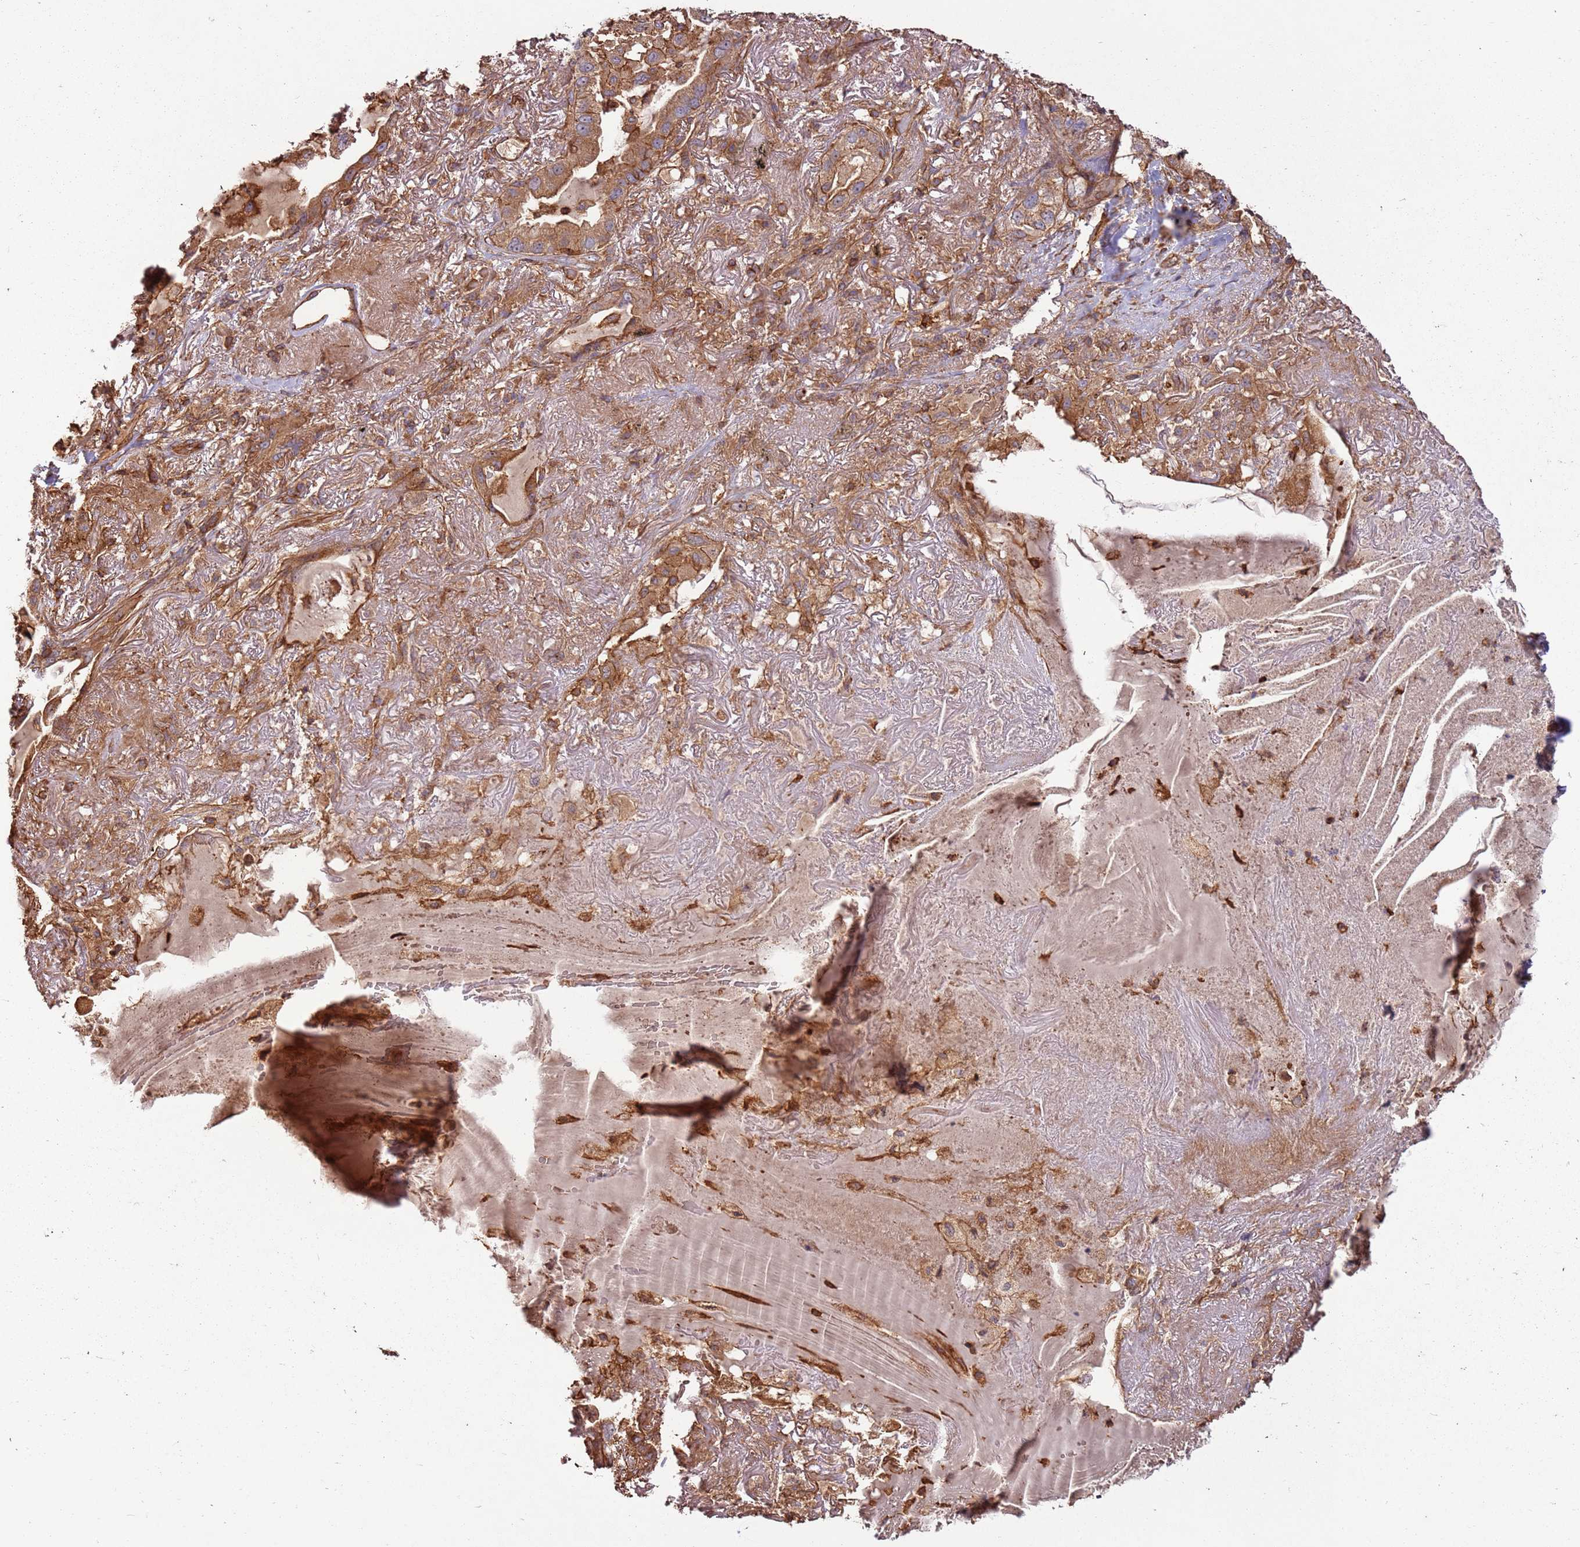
{"staining": {"intensity": "moderate", "quantity": ">75%", "location": "cytoplasmic/membranous"}, "tissue": "lung cancer", "cell_type": "Tumor cells", "image_type": "cancer", "snomed": [{"axis": "morphology", "description": "Adenocarcinoma, NOS"}, {"axis": "topography", "description": "Lung"}], "caption": "This image displays lung adenocarcinoma stained with immunohistochemistry (IHC) to label a protein in brown. The cytoplasmic/membranous of tumor cells show moderate positivity for the protein. Nuclei are counter-stained blue.", "gene": "ACVR2A", "patient": {"sex": "female", "age": 69}}